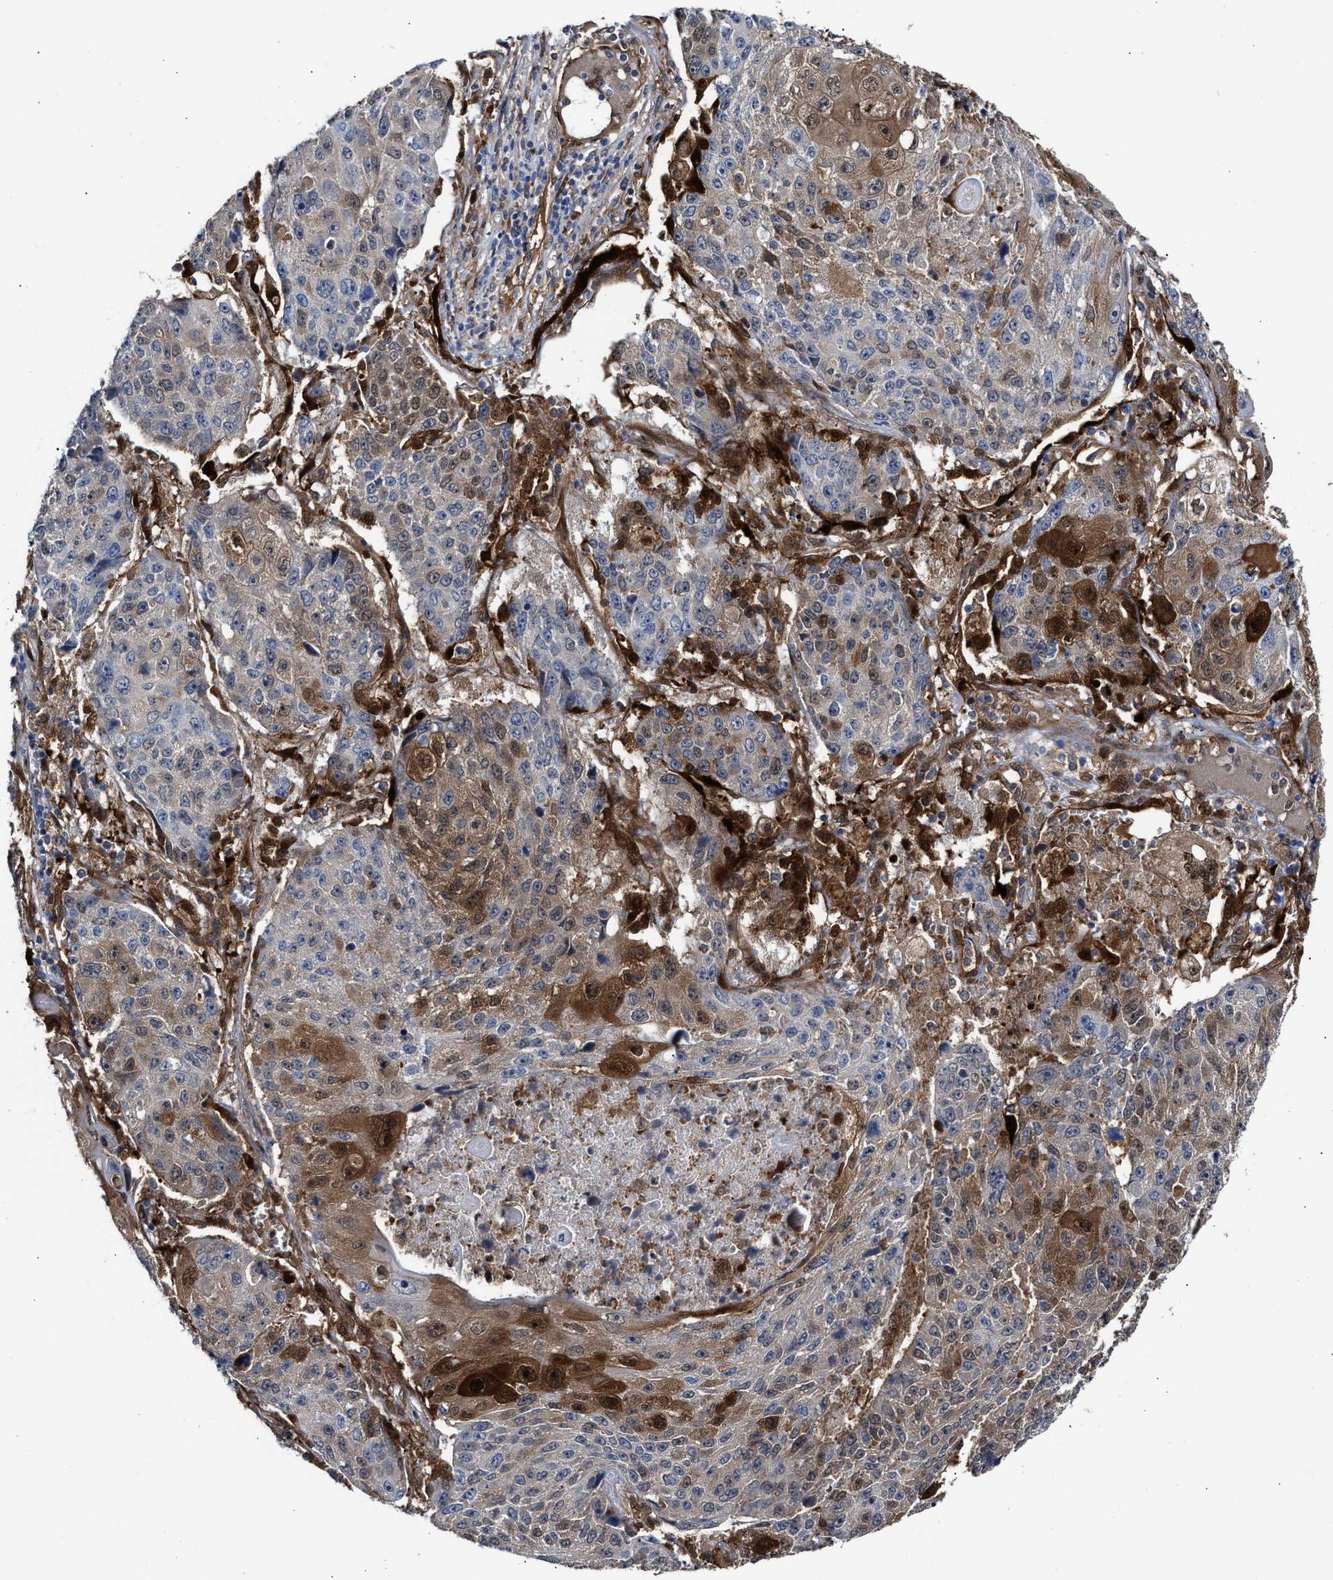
{"staining": {"intensity": "moderate", "quantity": "<25%", "location": "cytoplasmic/membranous,nuclear"}, "tissue": "lung cancer", "cell_type": "Tumor cells", "image_type": "cancer", "snomed": [{"axis": "morphology", "description": "Squamous cell carcinoma, NOS"}, {"axis": "topography", "description": "Lung"}], "caption": "Protein staining exhibits moderate cytoplasmic/membranous and nuclear staining in approximately <25% of tumor cells in lung cancer. The protein of interest is shown in brown color, while the nuclei are stained blue.", "gene": "TP53I3", "patient": {"sex": "male", "age": 61}}